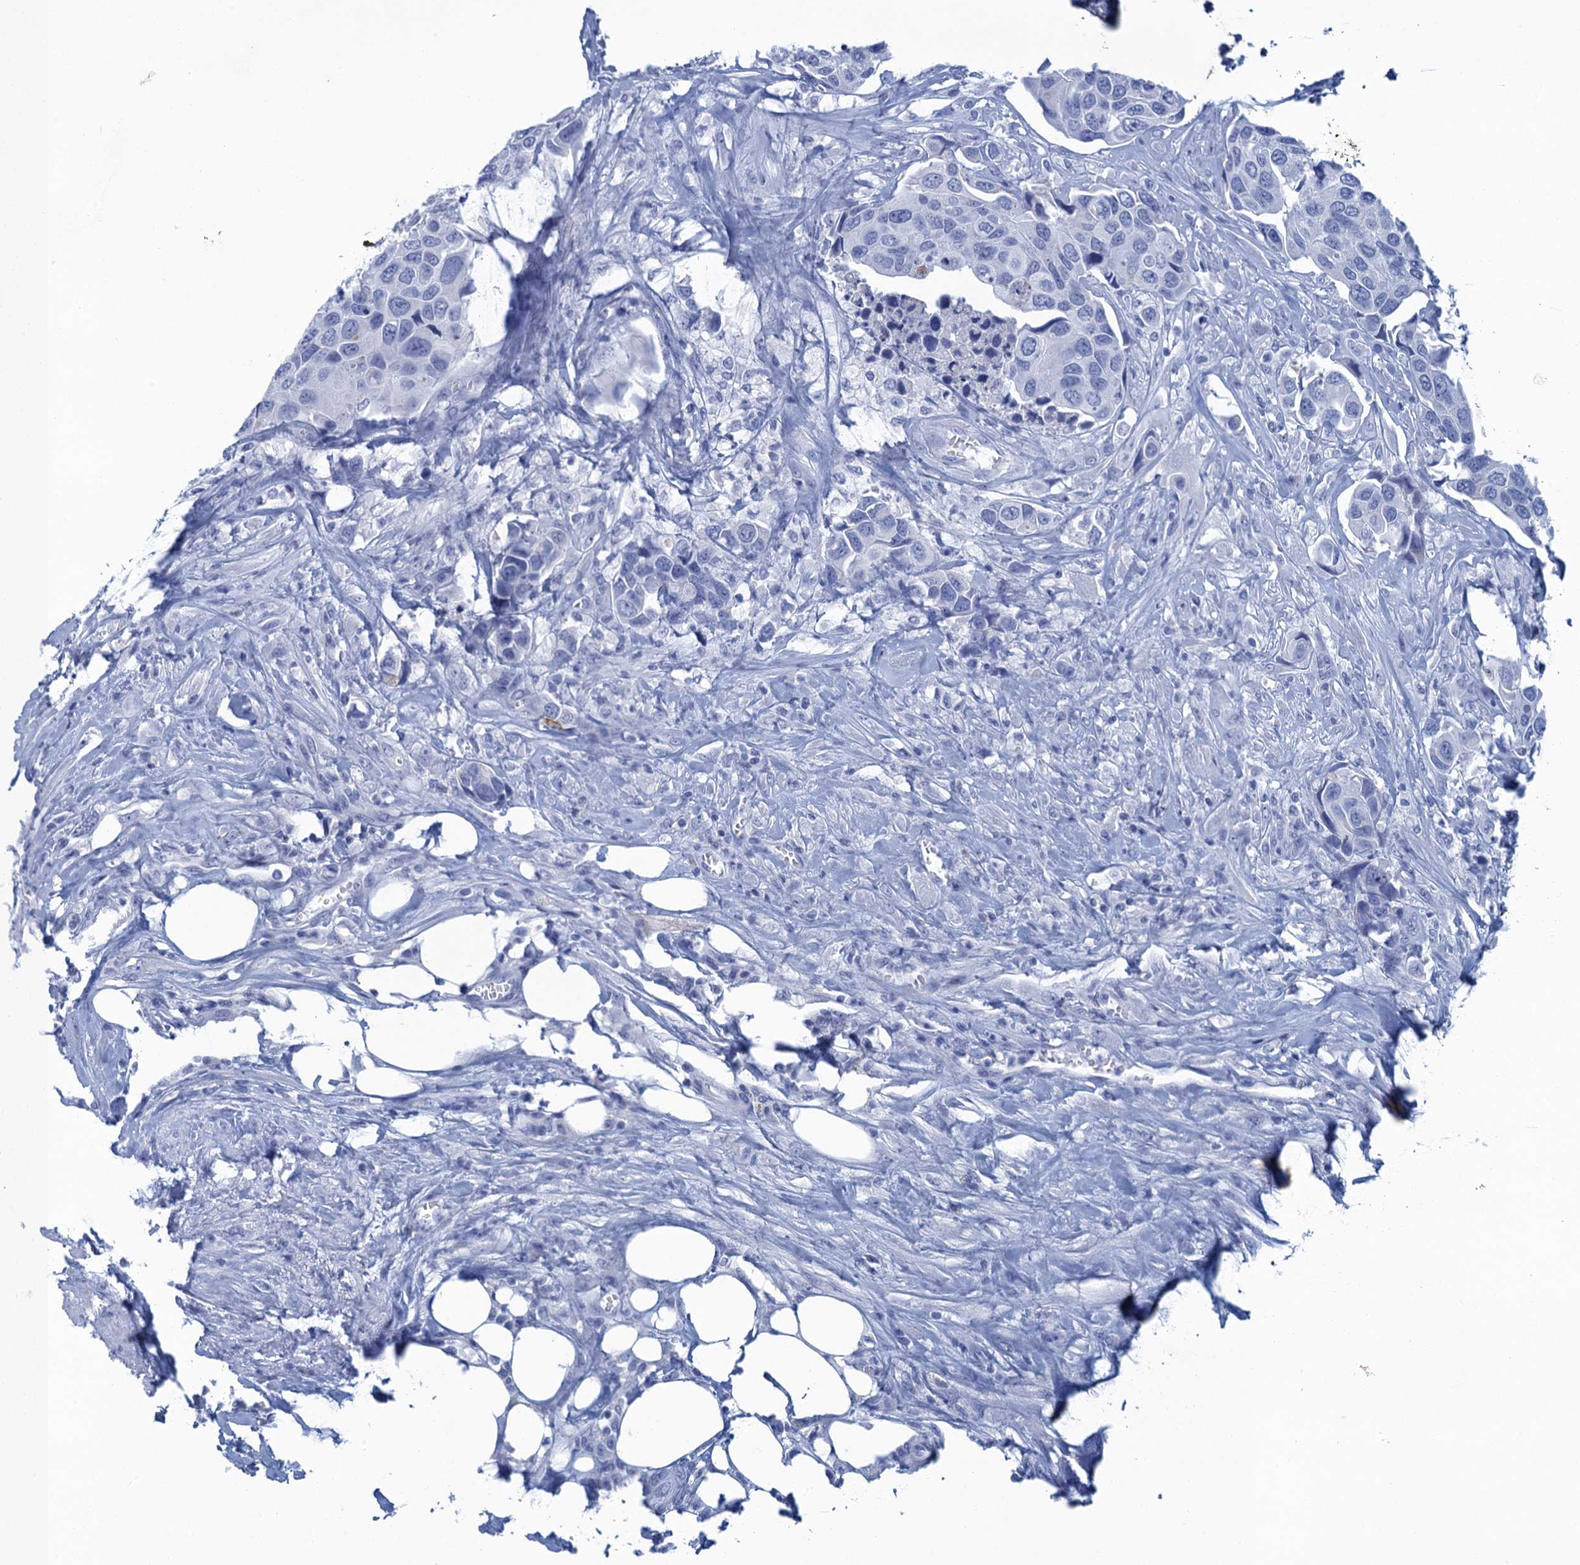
{"staining": {"intensity": "negative", "quantity": "none", "location": "none"}, "tissue": "urothelial cancer", "cell_type": "Tumor cells", "image_type": "cancer", "snomed": [{"axis": "morphology", "description": "Urothelial carcinoma, High grade"}, {"axis": "topography", "description": "Urinary bladder"}], "caption": "Immunohistochemical staining of human high-grade urothelial carcinoma reveals no significant positivity in tumor cells. (Immunohistochemistry (ihc), brightfield microscopy, high magnification).", "gene": "SCEL", "patient": {"sex": "male", "age": 74}}